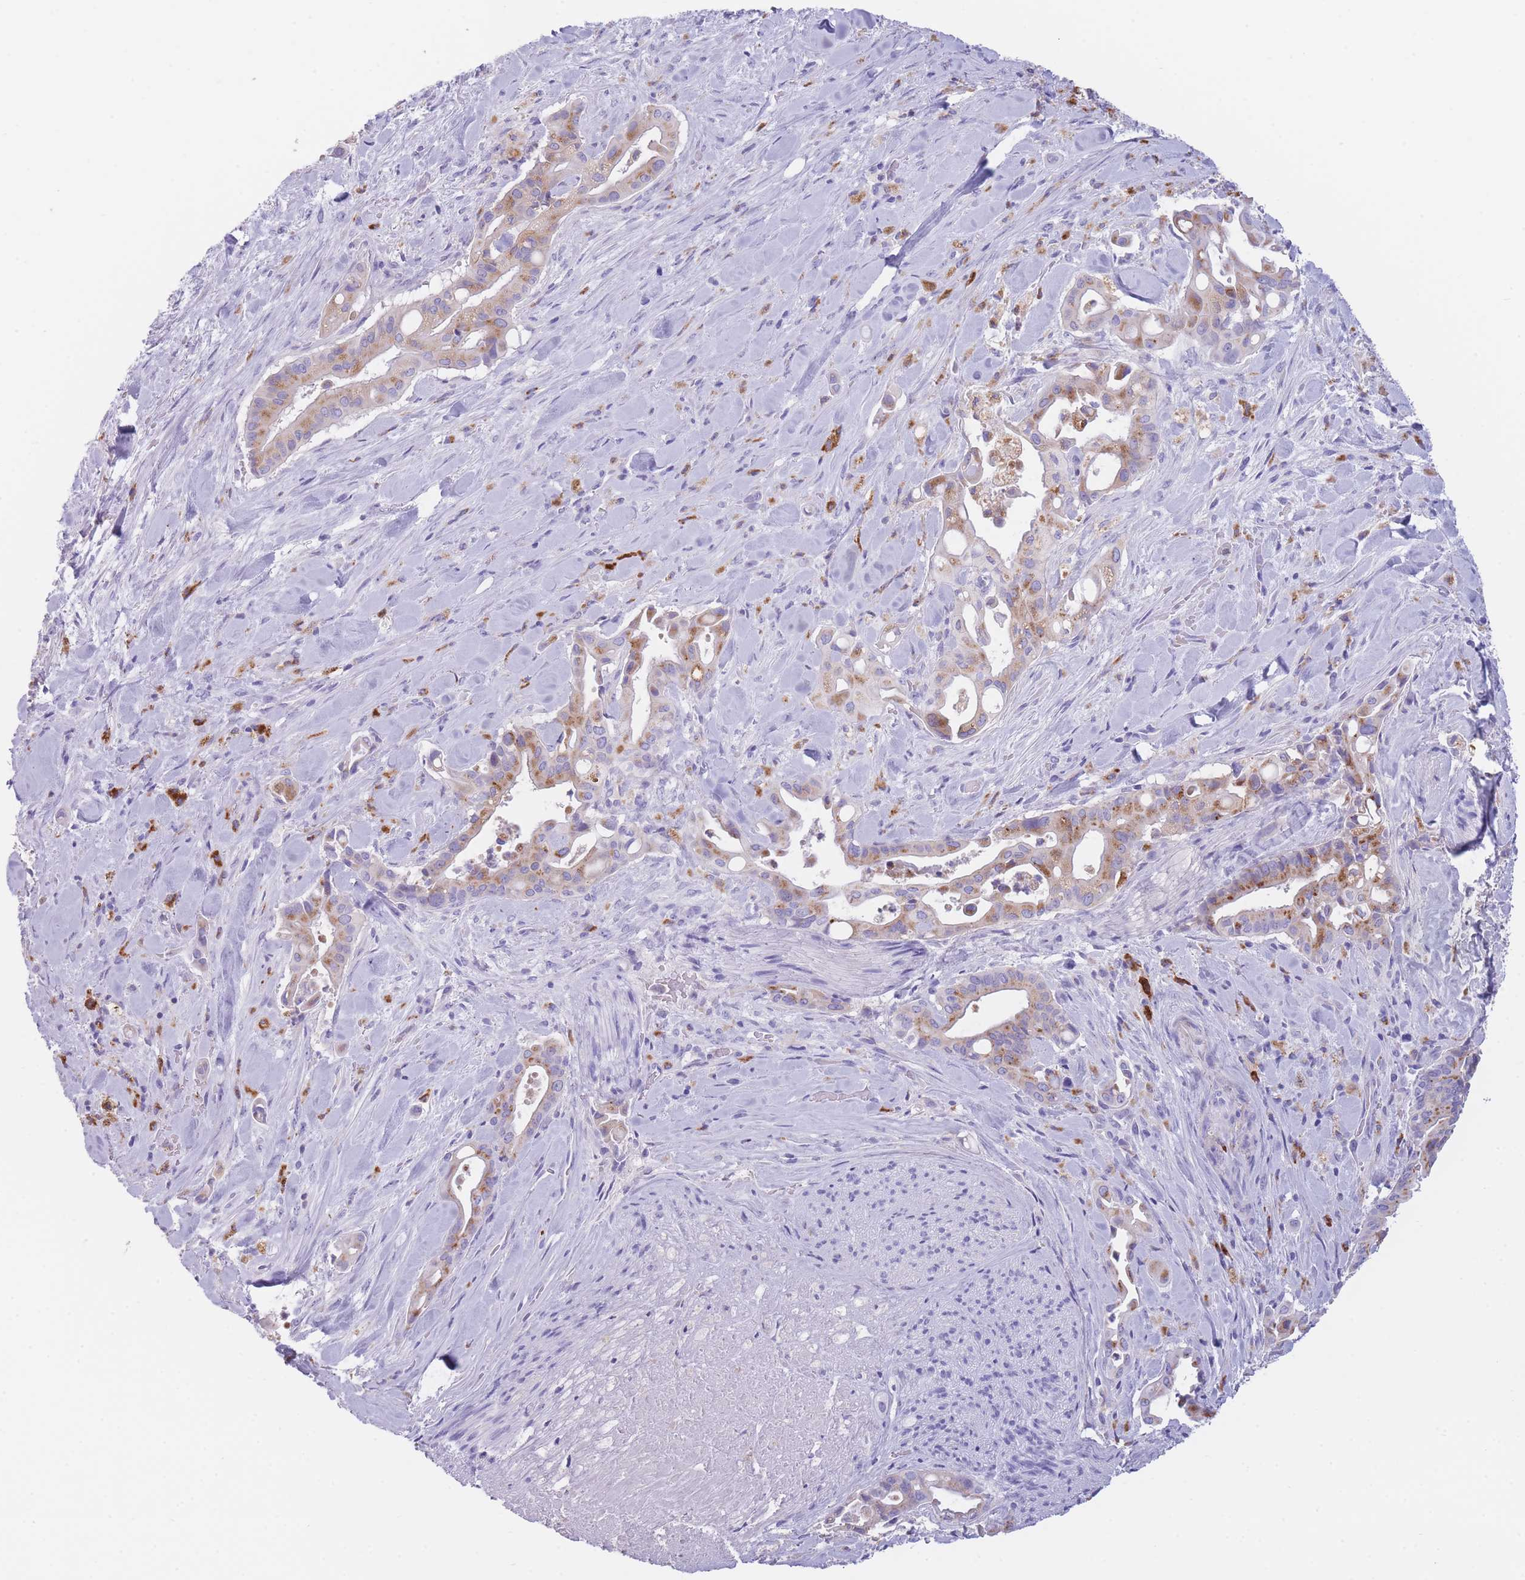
{"staining": {"intensity": "moderate", "quantity": "25%-75%", "location": "cytoplasmic/membranous"}, "tissue": "liver cancer", "cell_type": "Tumor cells", "image_type": "cancer", "snomed": [{"axis": "morphology", "description": "Cholangiocarcinoma"}, {"axis": "topography", "description": "Liver"}], "caption": "Immunohistochemistry (IHC) histopathology image of neoplastic tissue: liver cancer (cholangiocarcinoma) stained using IHC demonstrates medium levels of moderate protein expression localized specifically in the cytoplasmic/membranous of tumor cells, appearing as a cytoplasmic/membranous brown color.", "gene": "PLBD1", "patient": {"sex": "female", "age": 68}}